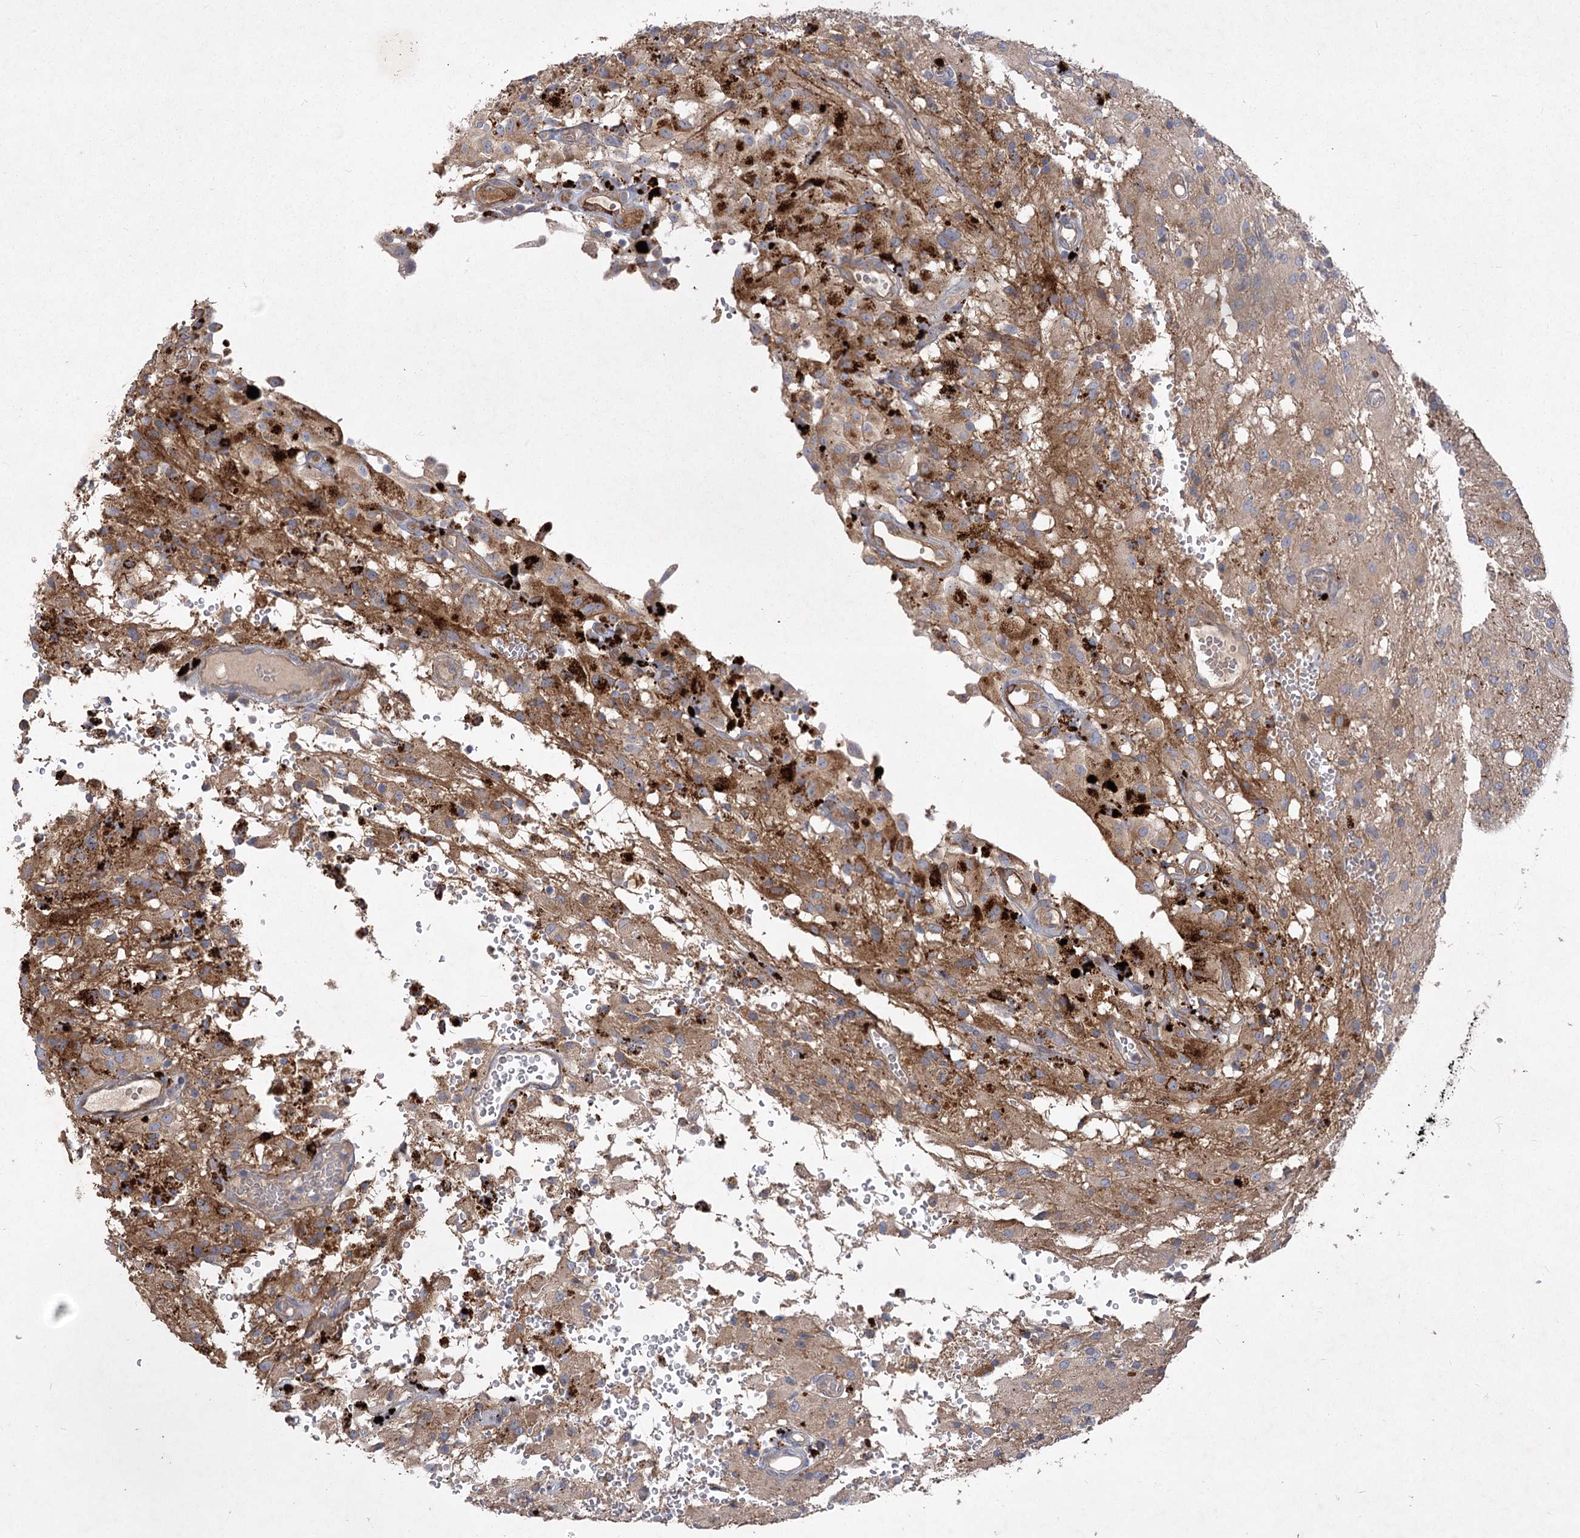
{"staining": {"intensity": "moderate", "quantity": "<25%", "location": "cytoplasmic/membranous"}, "tissue": "glioma", "cell_type": "Tumor cells", "image_type": "cancer", "snomed": [{"axis": "morphology", "description": "Glioma, malignant, High grade"}, {"axis": "topography", "description": "Brain"}], "caption": "Immunohistochemical staining of glioma exhibits low levels of moderate cytoplasmic/membranous protein expression in approximately <25% of tumor cells.", "gene": "RIN2", "patient": {"sex": "female", "age": 59}}